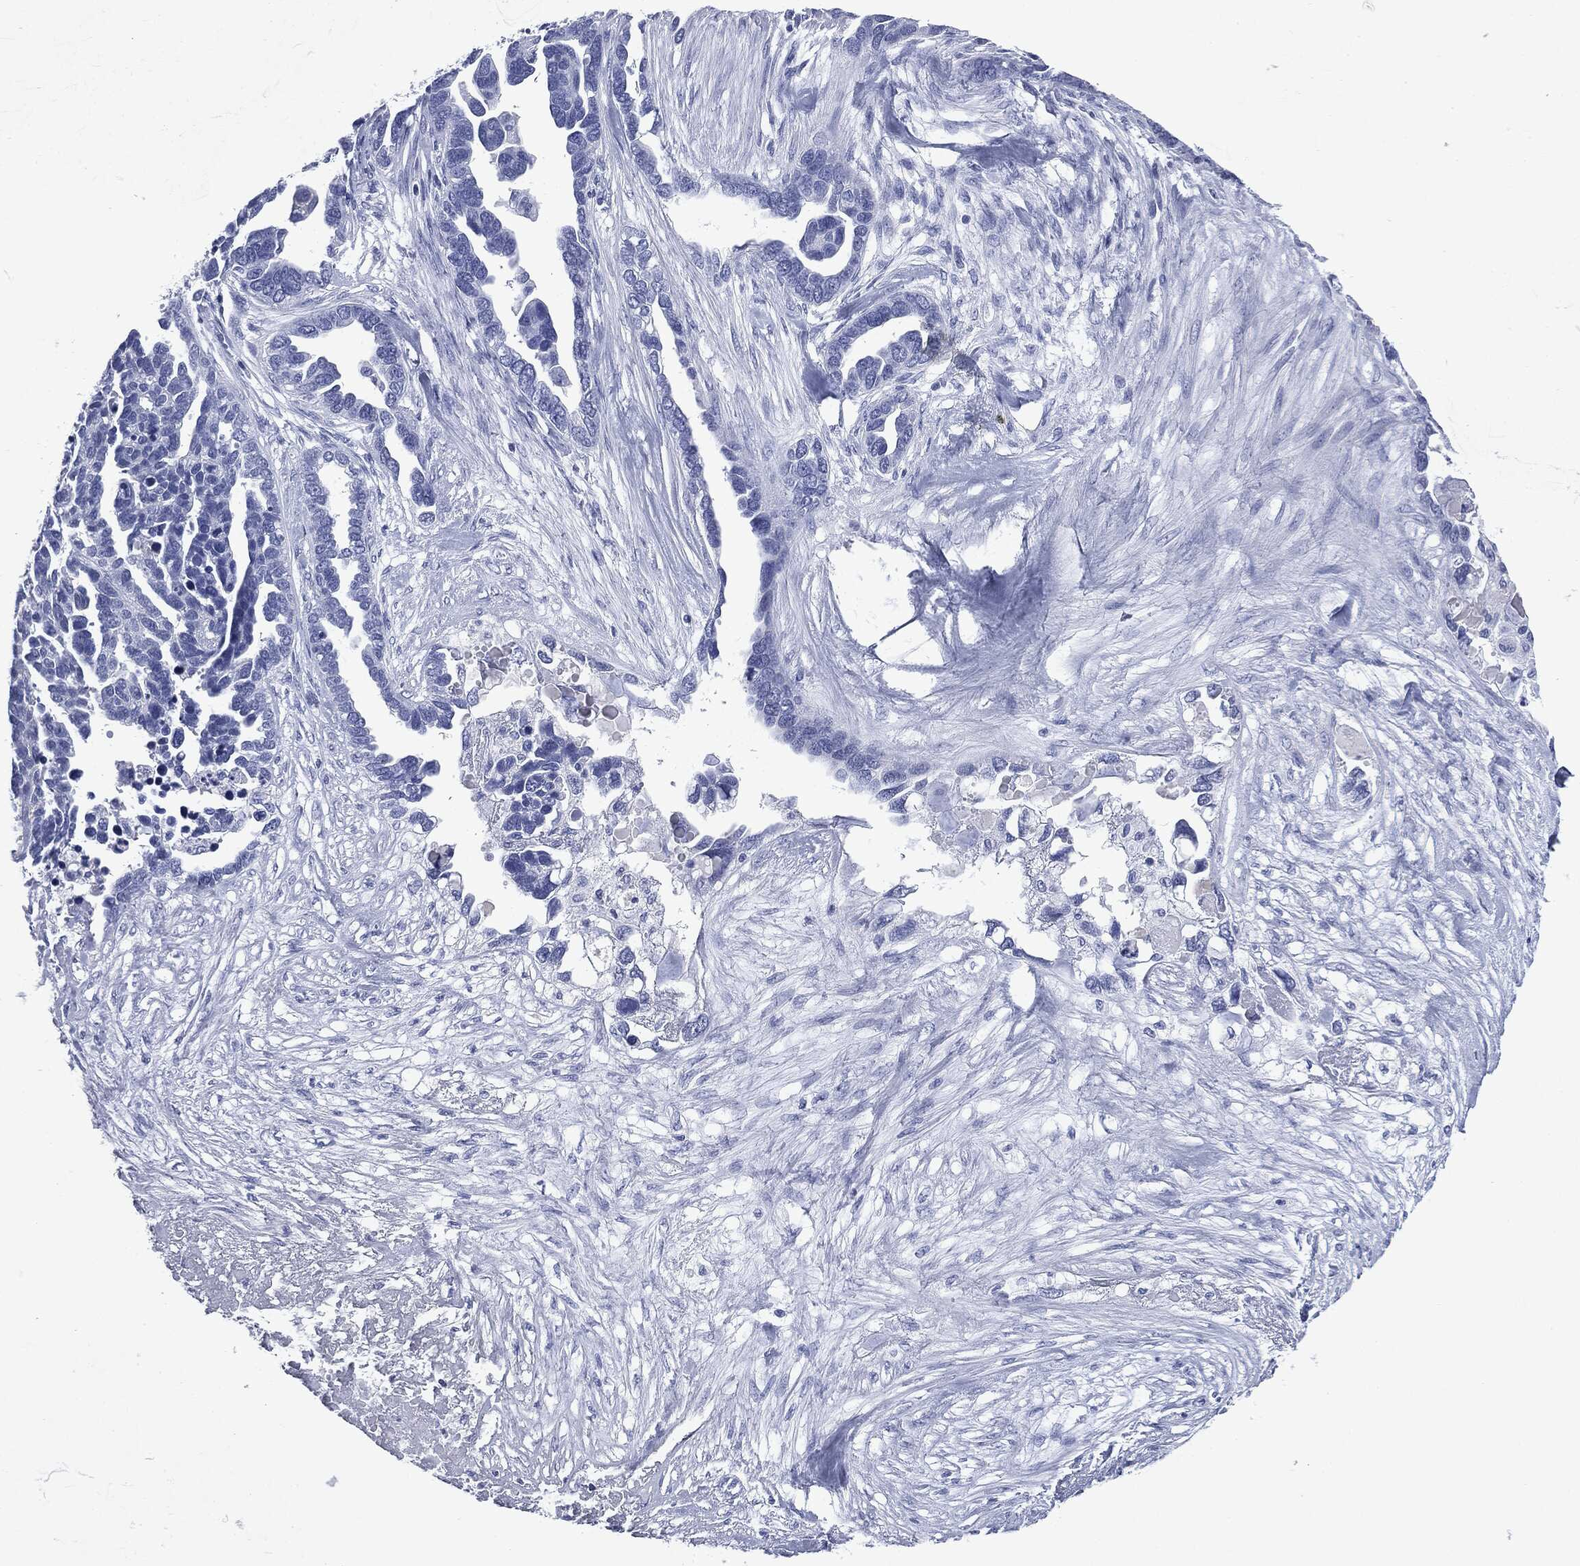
{"staining": {"intensity": "negative", "quantity": "none", "location": "none"}, "tissue": "ovarian cancer", "cell_type": "Tumor cells", "image_type": "cancer", "snomed": [{"axis": "morphology", "description": "Cystadenocarcinoma, serous, NOS"}, {"axis": "topography", "description": "Ovary"}], "caption": "An image of ovarian cancer stained for a protein displays no brown staining in tumor cells. Brightfield microscopy of IHC stained with DAB (3,3'-diaminobenzidine) (brown) and hematoxylin (blue), captured at high magnification.", "gene": "ATP2A1", "patient": {"sex": "female", "age": 54}}